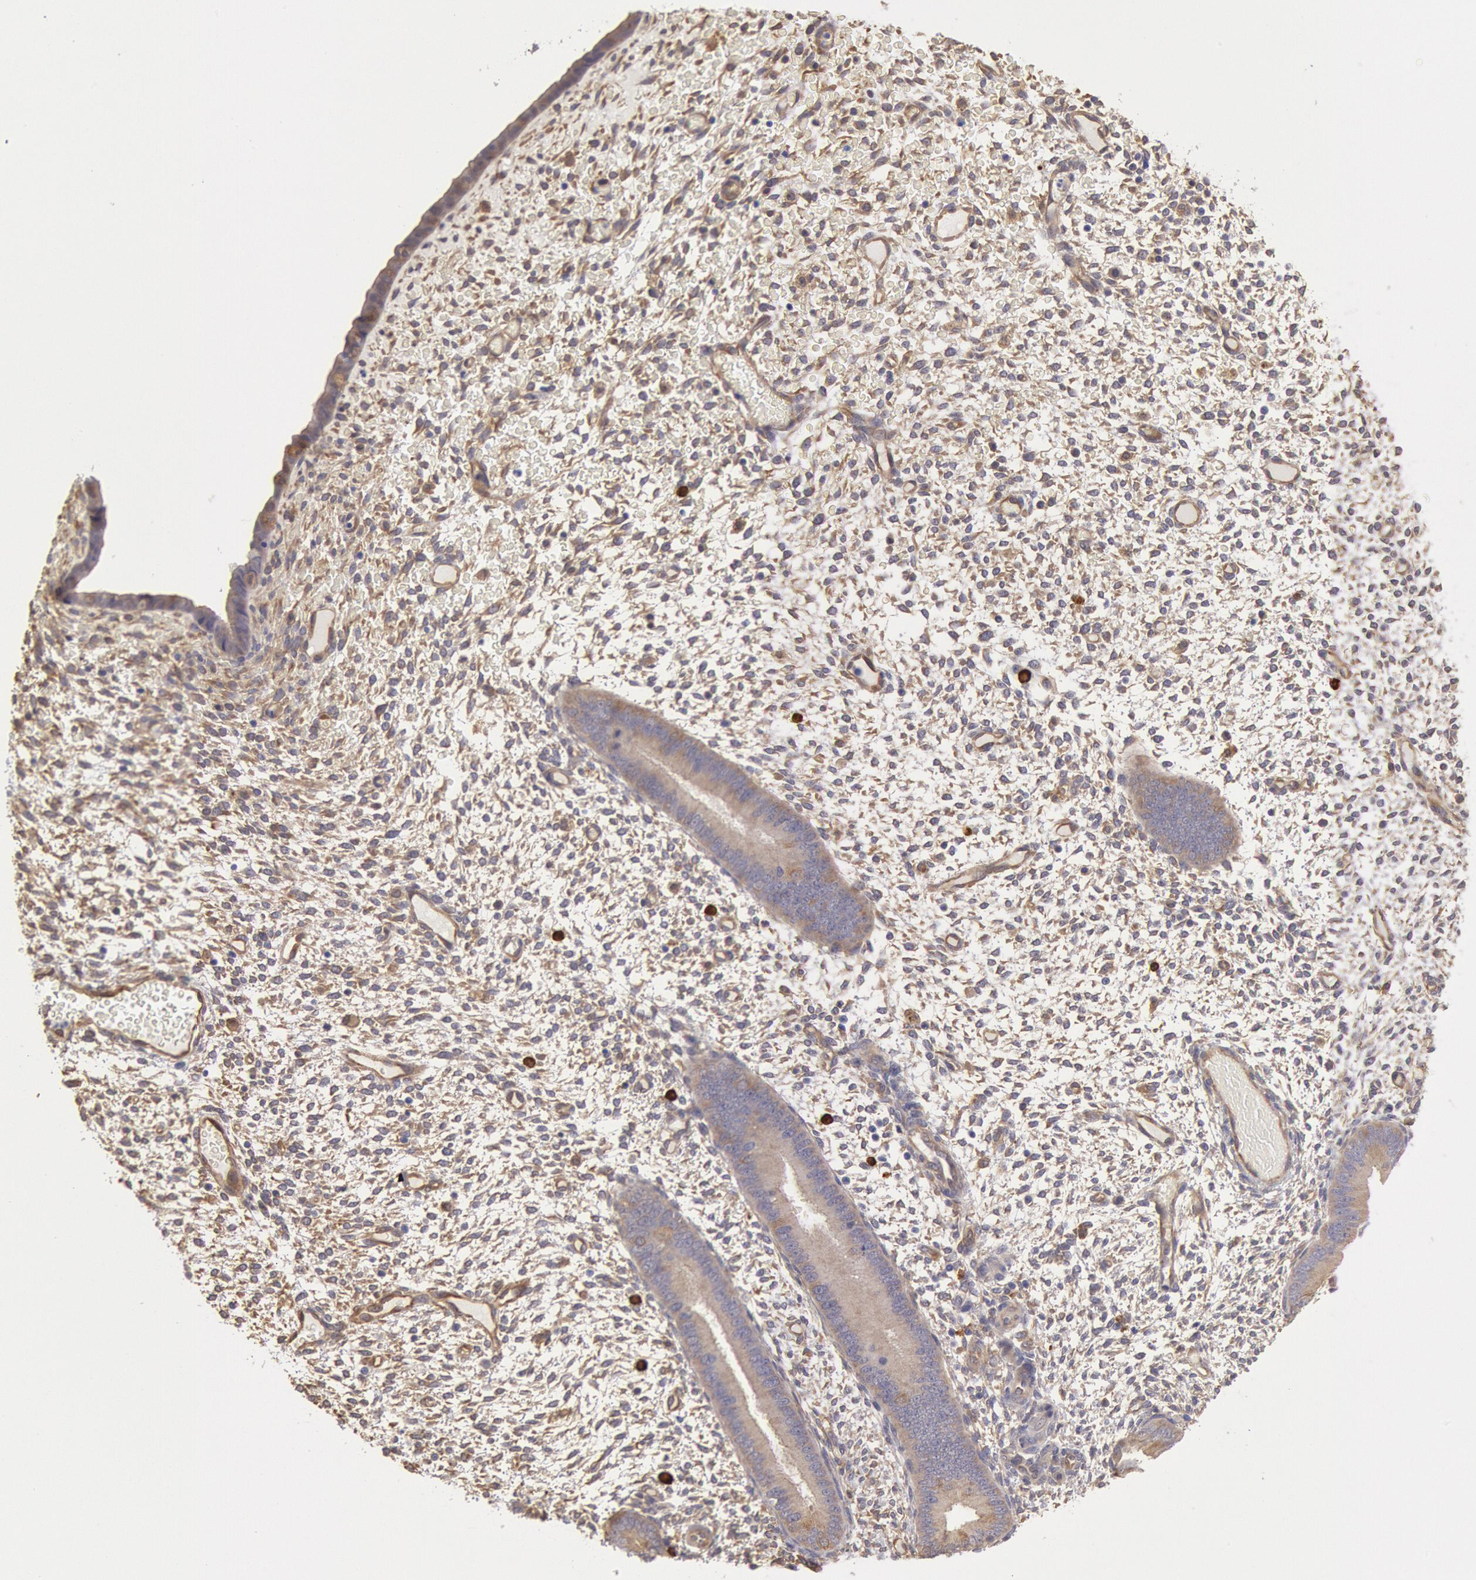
{"staining": {"intensity": "moderate", "quantity": "25%-75%", "location": "cytoplasmic/membranous"}, "tissue": "endometrium", "cell_type": "Cells in endometrial stroma", "image_type": "normal", "snomed": [{"axis": "morphology", "description": "Normal tissue, NOS"}, {"axis": "topography", "description": "Endometrium"}], "caption": "IHC of benign endometrium displays medium levels of moderate cytoplasmic/membranous staining in approximately 25%-75% of cells in endometrial stroma. (Brightfield microscopy of DAB IHC at high magnification).", "gene": "CCDC50", "patient": {"sex": "female", "age": 42}}